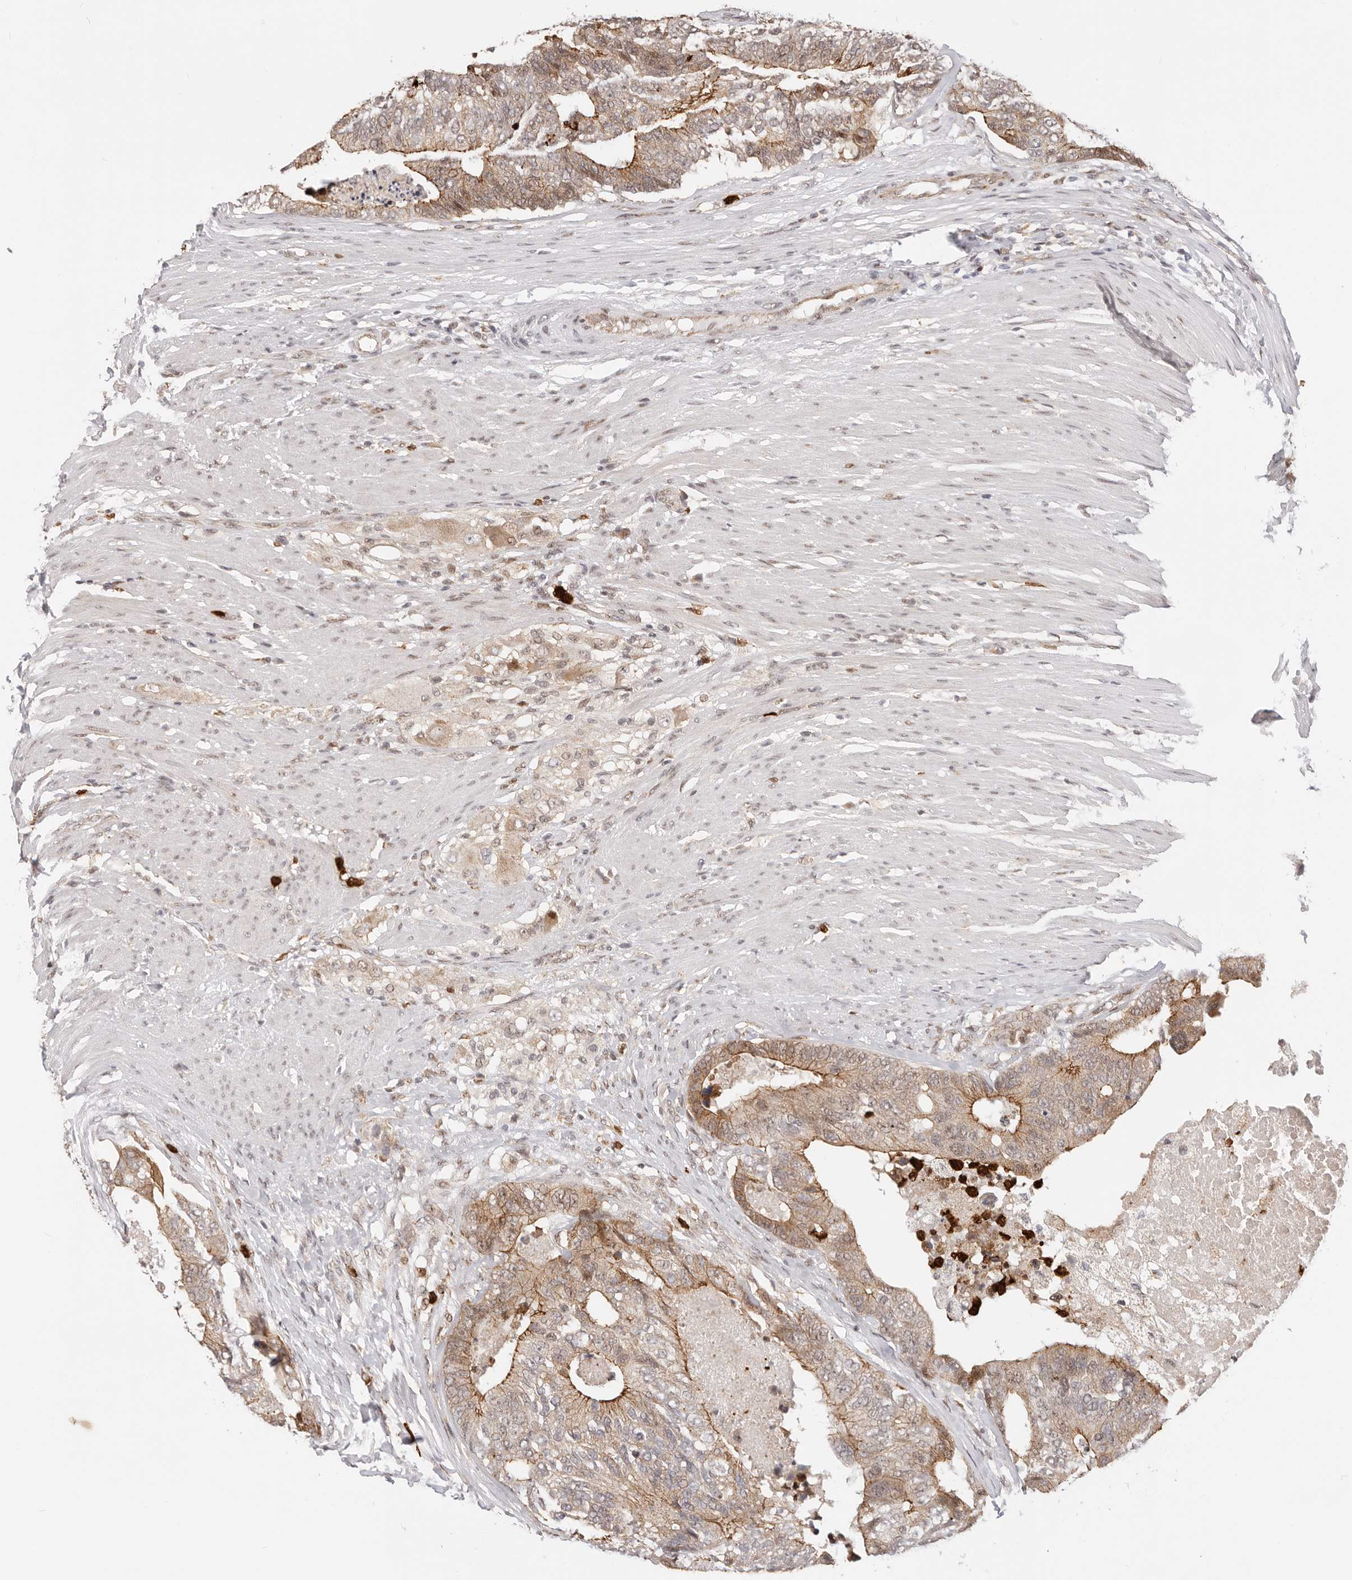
{"staining": {"intensity": "moderate", "quantity": ">75%", "location": "cytoplasmic/membranous"}, "tissue": "colorectal cancer", "cell_type": "Tumor cells", "image_type": "cancer", "snomed": [{"axis": "morphology", "description": "Adenocarcinoma, NOS"}, {"axis": "topography", "description": "Colon"}], "caption": "This image demonstrates colorectal adenocarcinoma stained with IHC to label a protein in brown. The cytoplasmic/membranous of tumor cells show moderate positivity for the protein. Nuclei are counter-stained blue.", "gene": "AFDN", "patient": {"sex": "female", "age": 67}}